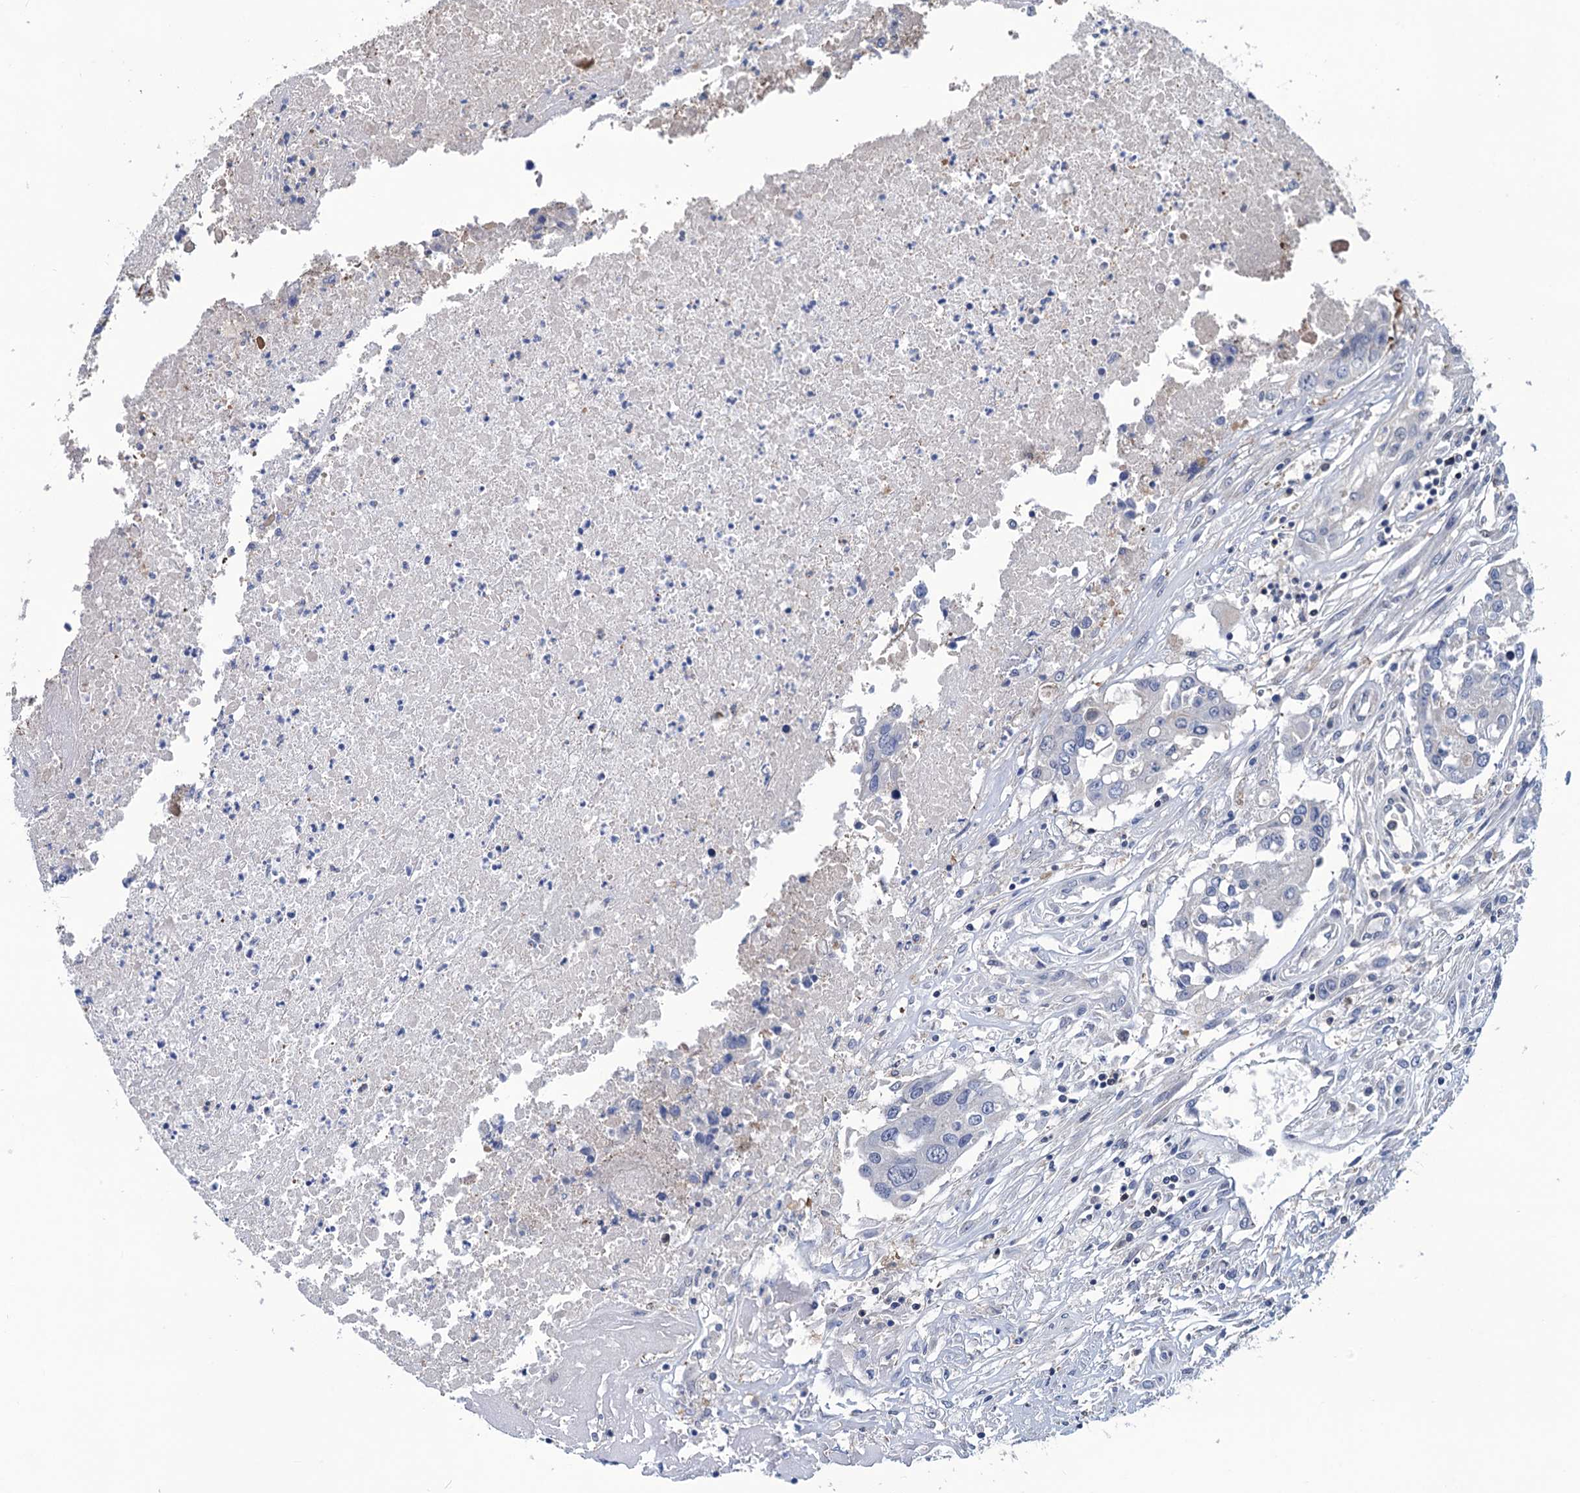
{"staining": {"intensity": "negative", "quantity": "none", "location": "none"}, "tissue": "colorectal cancer", "cell_type": "Tumor cells", "image_type": "cancer", "snomed": [{"axis": "morphology", "description": "Adenocarcinoma, NOS"}, {"axis": "topography", "description": "Colon"}], "caption": "Tumor cells are negative for protein expression in human colorectal adenocarcinoma.", "gene": "RTKN2", "patient": {"sex": "male", "age": 77}}